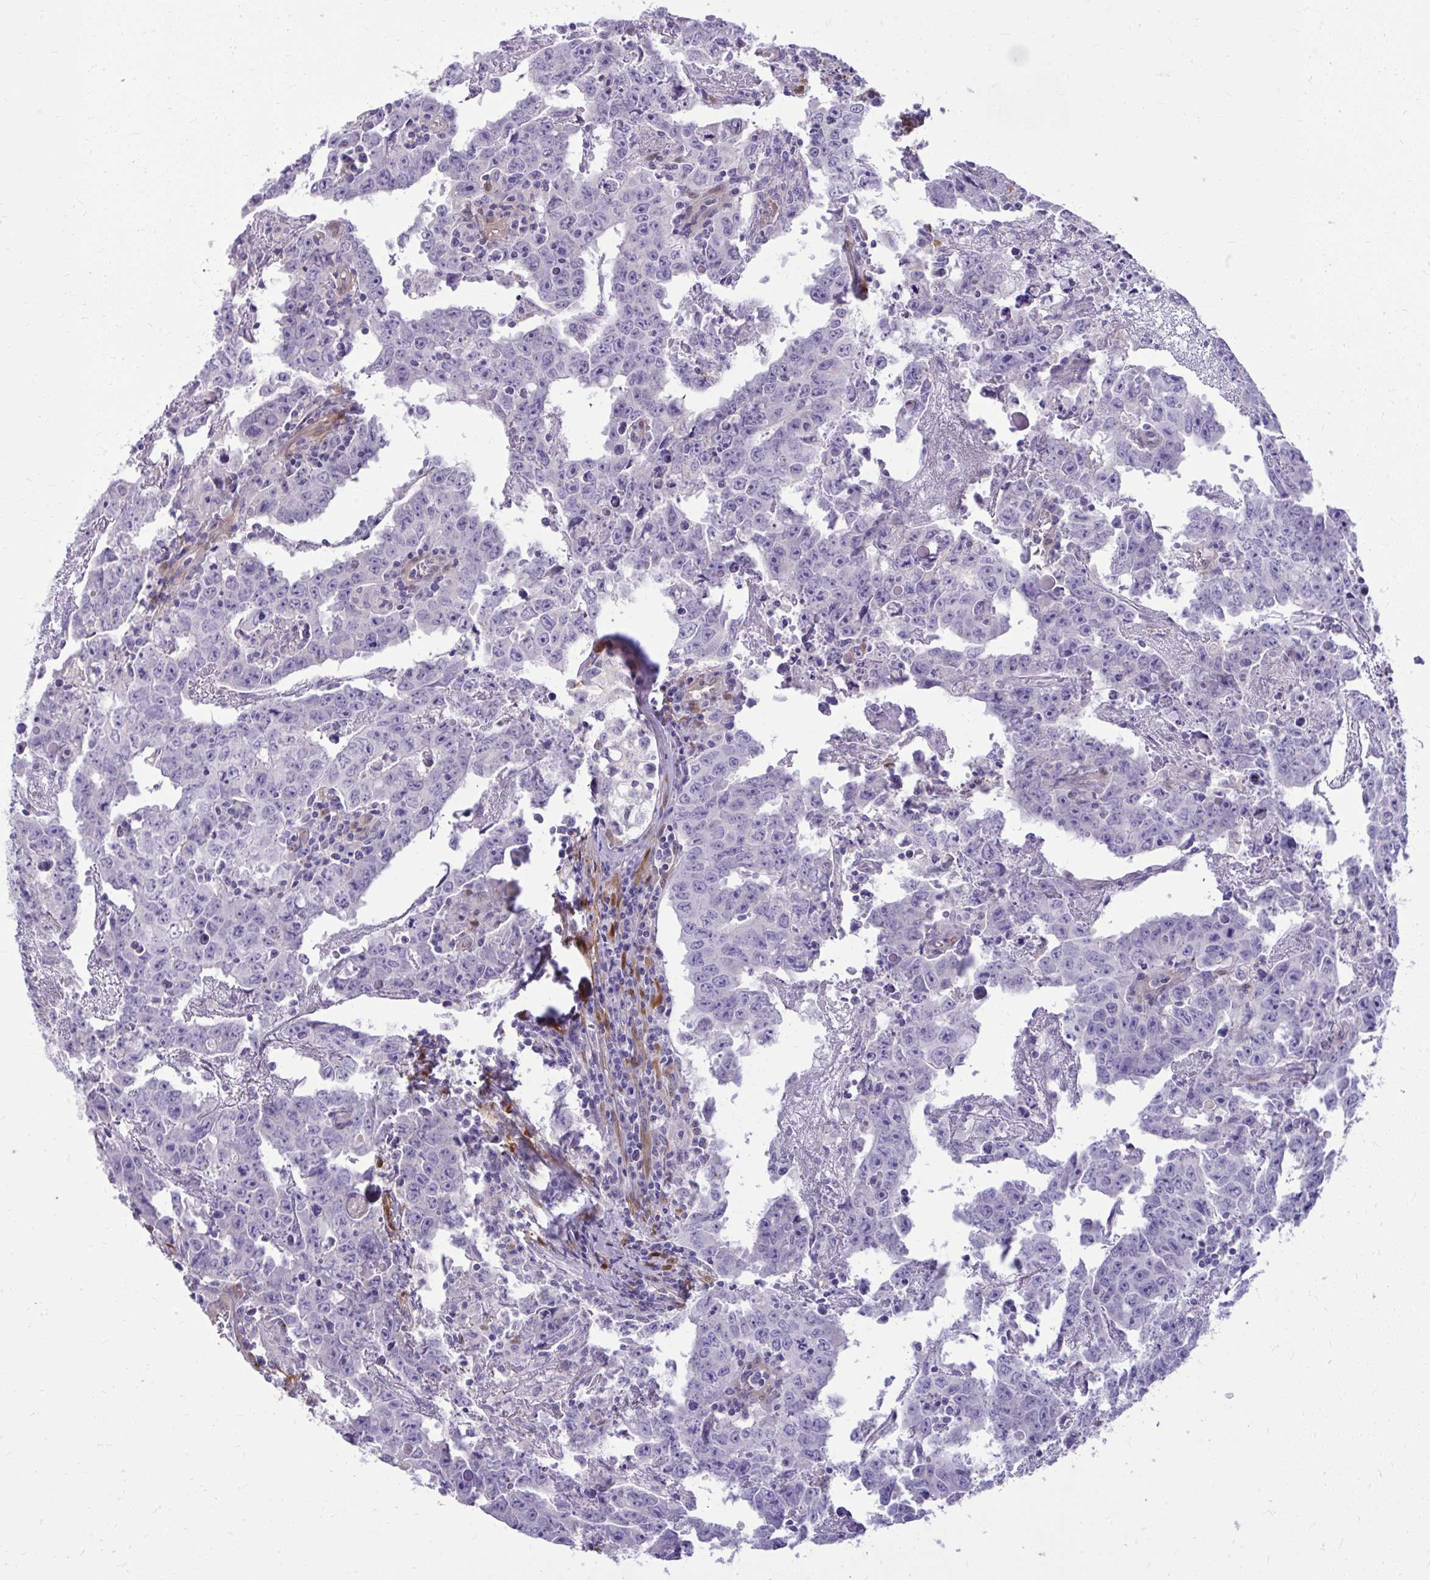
{"staining": {"intensity": "negative", "quantity": "none", "location": "none"}, "tissue": "testis cancer", "cell_type": "Tumor cells", "image_type": "cancer", "snomed": [{"axis": "morphology", "description": "Carcinoma, Embryonal, NOS"}, {"axis": "topography", "description": "Testis"}], "caption": "Image shows no significant protein staining in tumor cells of testis embryonal carcinoma.", "gene": "NNMT", "patient": {"sex": "male", "age": 22}}